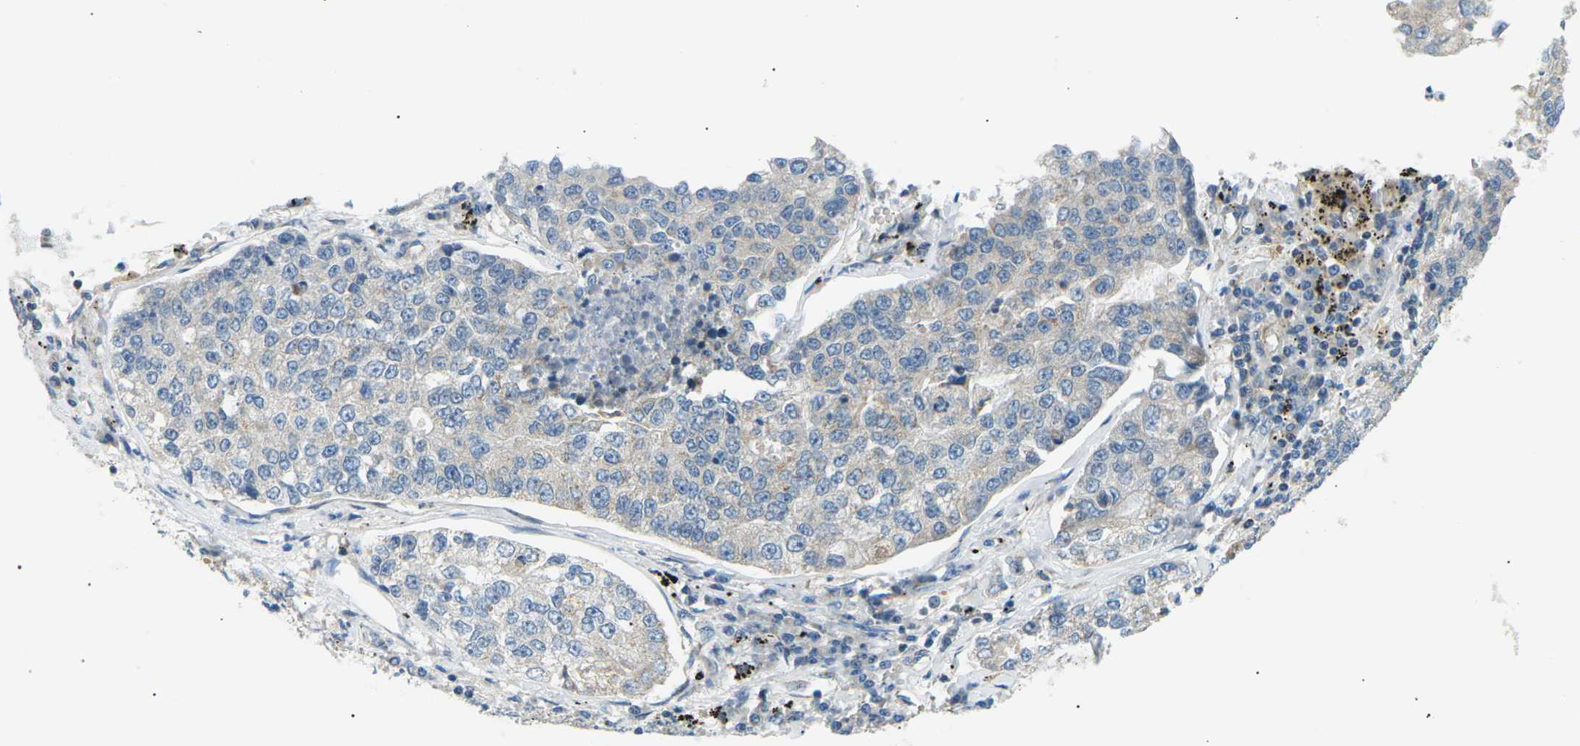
{"staining": {"intensity": "weak", "quantity": "<25%", "location": "cytoplasmic/membranous"}, "tissue": "lung cancer", "cell_type": "Tumor cells", "image_type": "cancer", "snomed": [{"axis": "morphology", "description": "Adenocarcinoma, NOS"}, {"axis": "topography", "description": "Lung"}], "caption": "Lung adenocarcinoma stained for a protein using immunohistochemistry (IHC) reveals no positivity tumor cells.", "gene": "TBC1D8", "patient": {"sex": "male", "age": 49}}